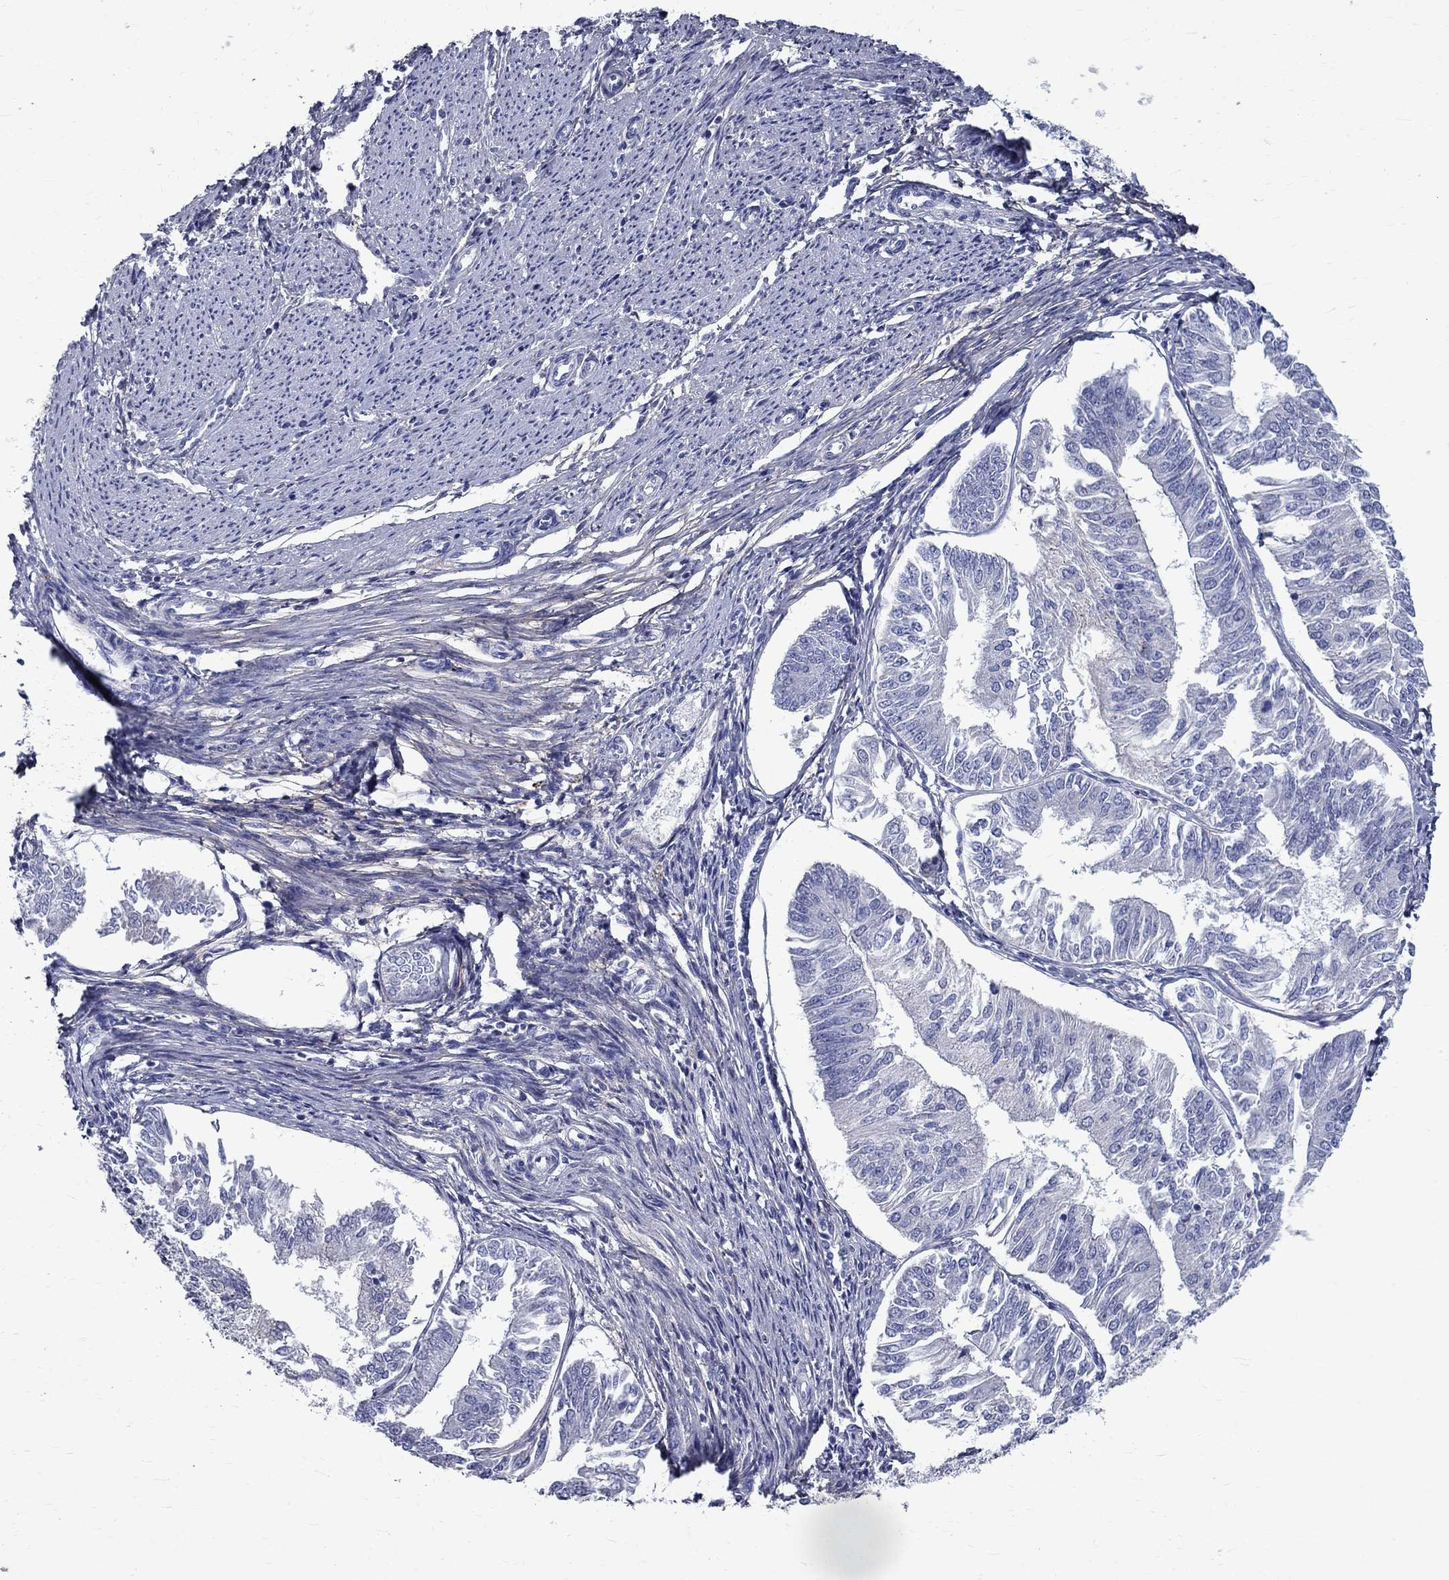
{"staining": {"intensity": "negative", "quantity": "none", "location": "none"}, "tissue": "endometrial cancer", "cell_type": "Tumor cells", "image_type": "cancer", "snomed": [{"axis": "morphology", "description": "Adenocarcinoma, NOS"}, {"axis": "topography", "description": "Endometrium"}], "caption": "Immunohistochemistry photomicrograph of human endometrial cancer stained for a protein (brown), which reveals no expression in tumor cells.", "gene": "ANXA10", "patient": {"sex": "female", "age": 58}}